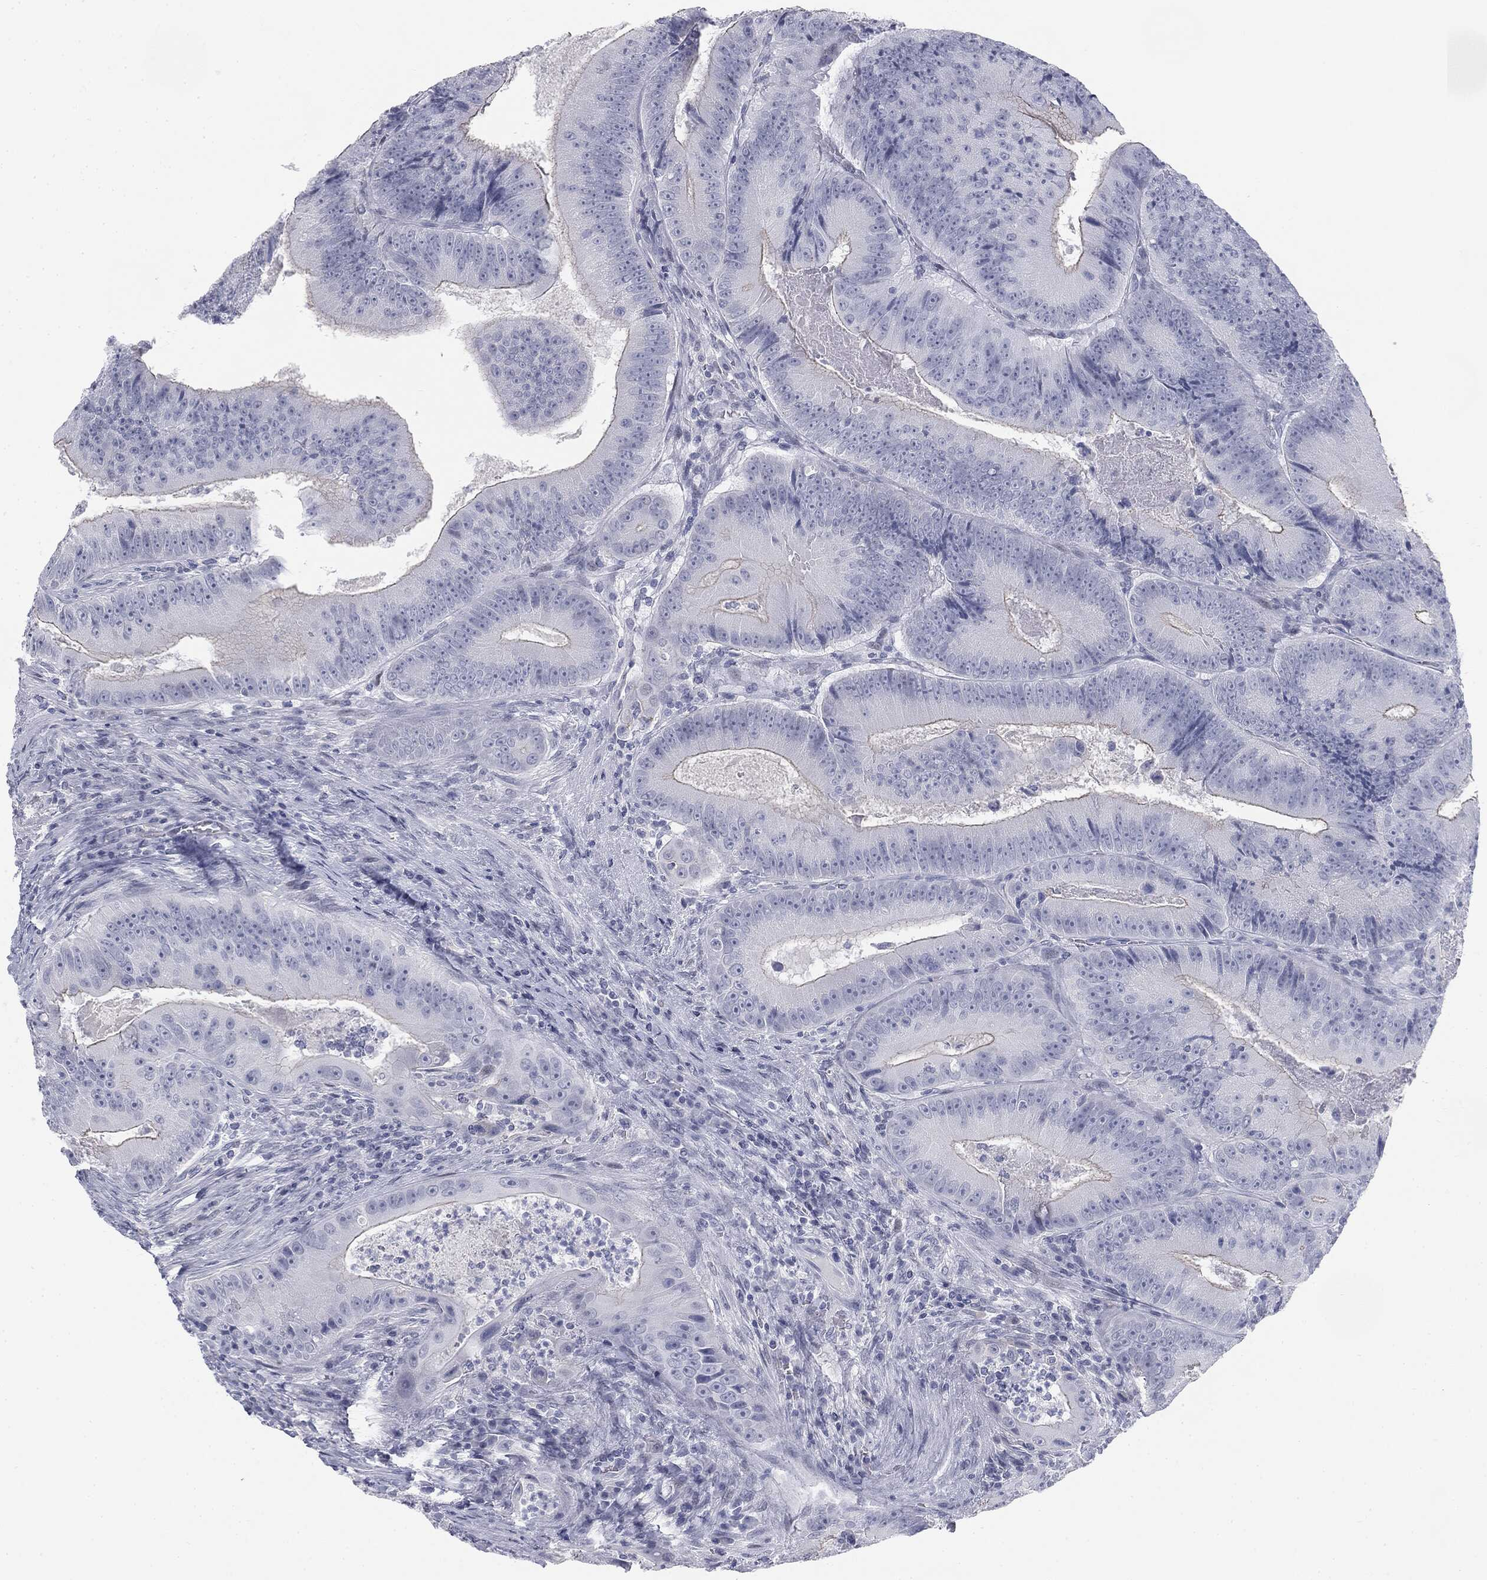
{"staining": {"intensity": "negative", "quantity": "none", "location": "none"}, "tissue": "colorectal cancer", "cell_type": "Tumor cells", "image_type": "cancer", "snomed": [{"axis": "morphology", "description": "Adenocarcinoma, NOS"}, {"axis": "topography", "description": "Colon"}], "caption": "A high-resolution micrograph shows immunohistochemistry (IHC) staining of colorectal cancer (adenocarcinoma), which demonstrates no significant staining in tumor cells. The staining was performed using DAB (3,3'-diaminobenzidine) to visualize the protein expression in brown, while the nuclei were stained in blue with hematoxylin (Magnification: 20x).", "gene": "TPO", "patient": {"sex": "female", "age": 86}}